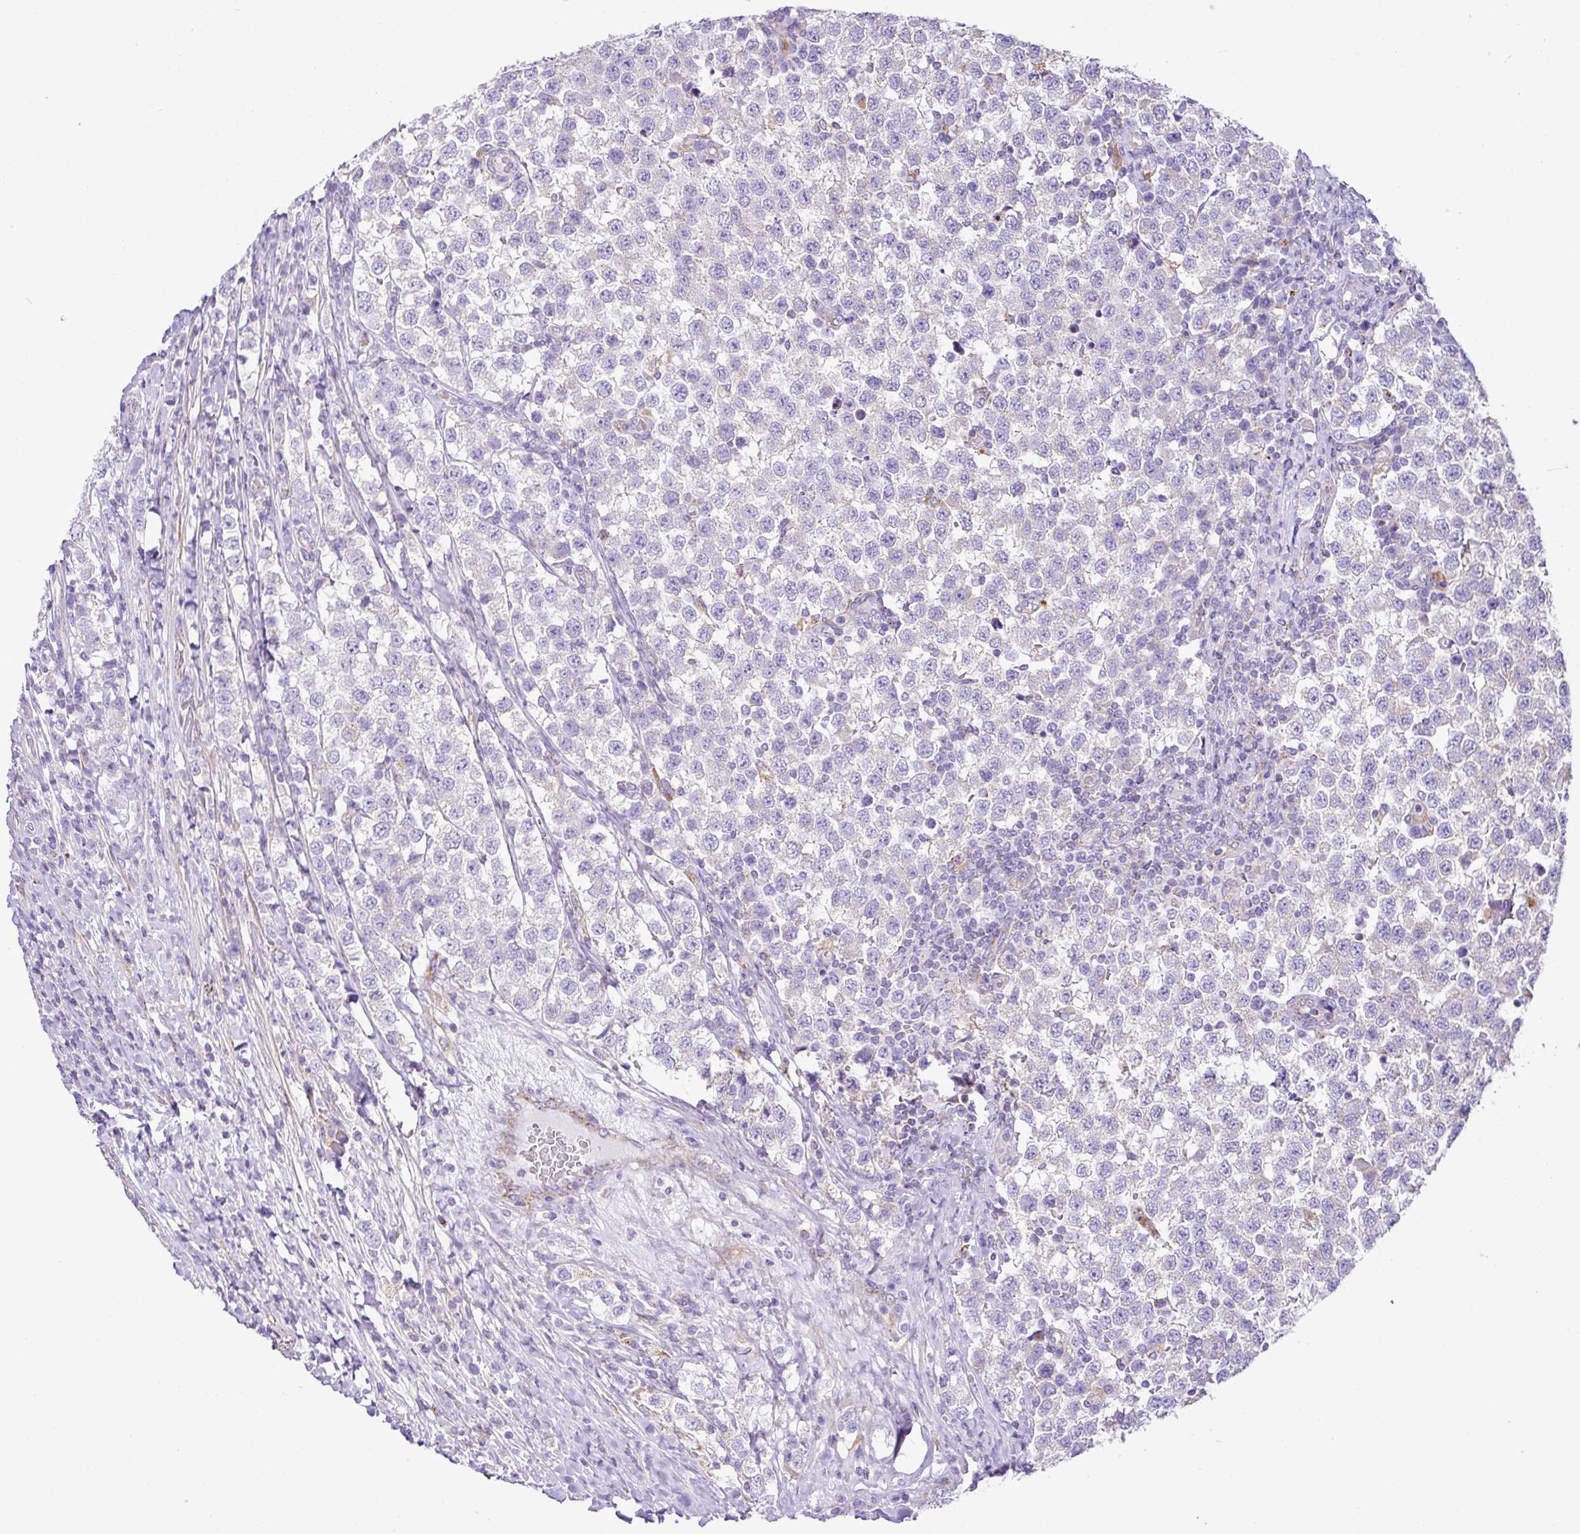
{"staining": {"intensity": "negative", "quantity": "none", "location": "none"}, "tissue": "testis cancer", "cell_type": "Tumor cells", "image_type": "cancer", "snomed": [{"axis": "morphology", "description": "Seminoma, NOS"}, {"axis": "topography", "description": "Testis"}], "caption": "The photomicrograph displays no significant staining in tumor cells of testis cancer (seminoma). (Brightfield microscopy of DAB (3,3'-diaminobenzidine) immunohistochemistry at high magnification).", "gene": "PGAP4", "patient": {"sex": "male", "age": 34}}